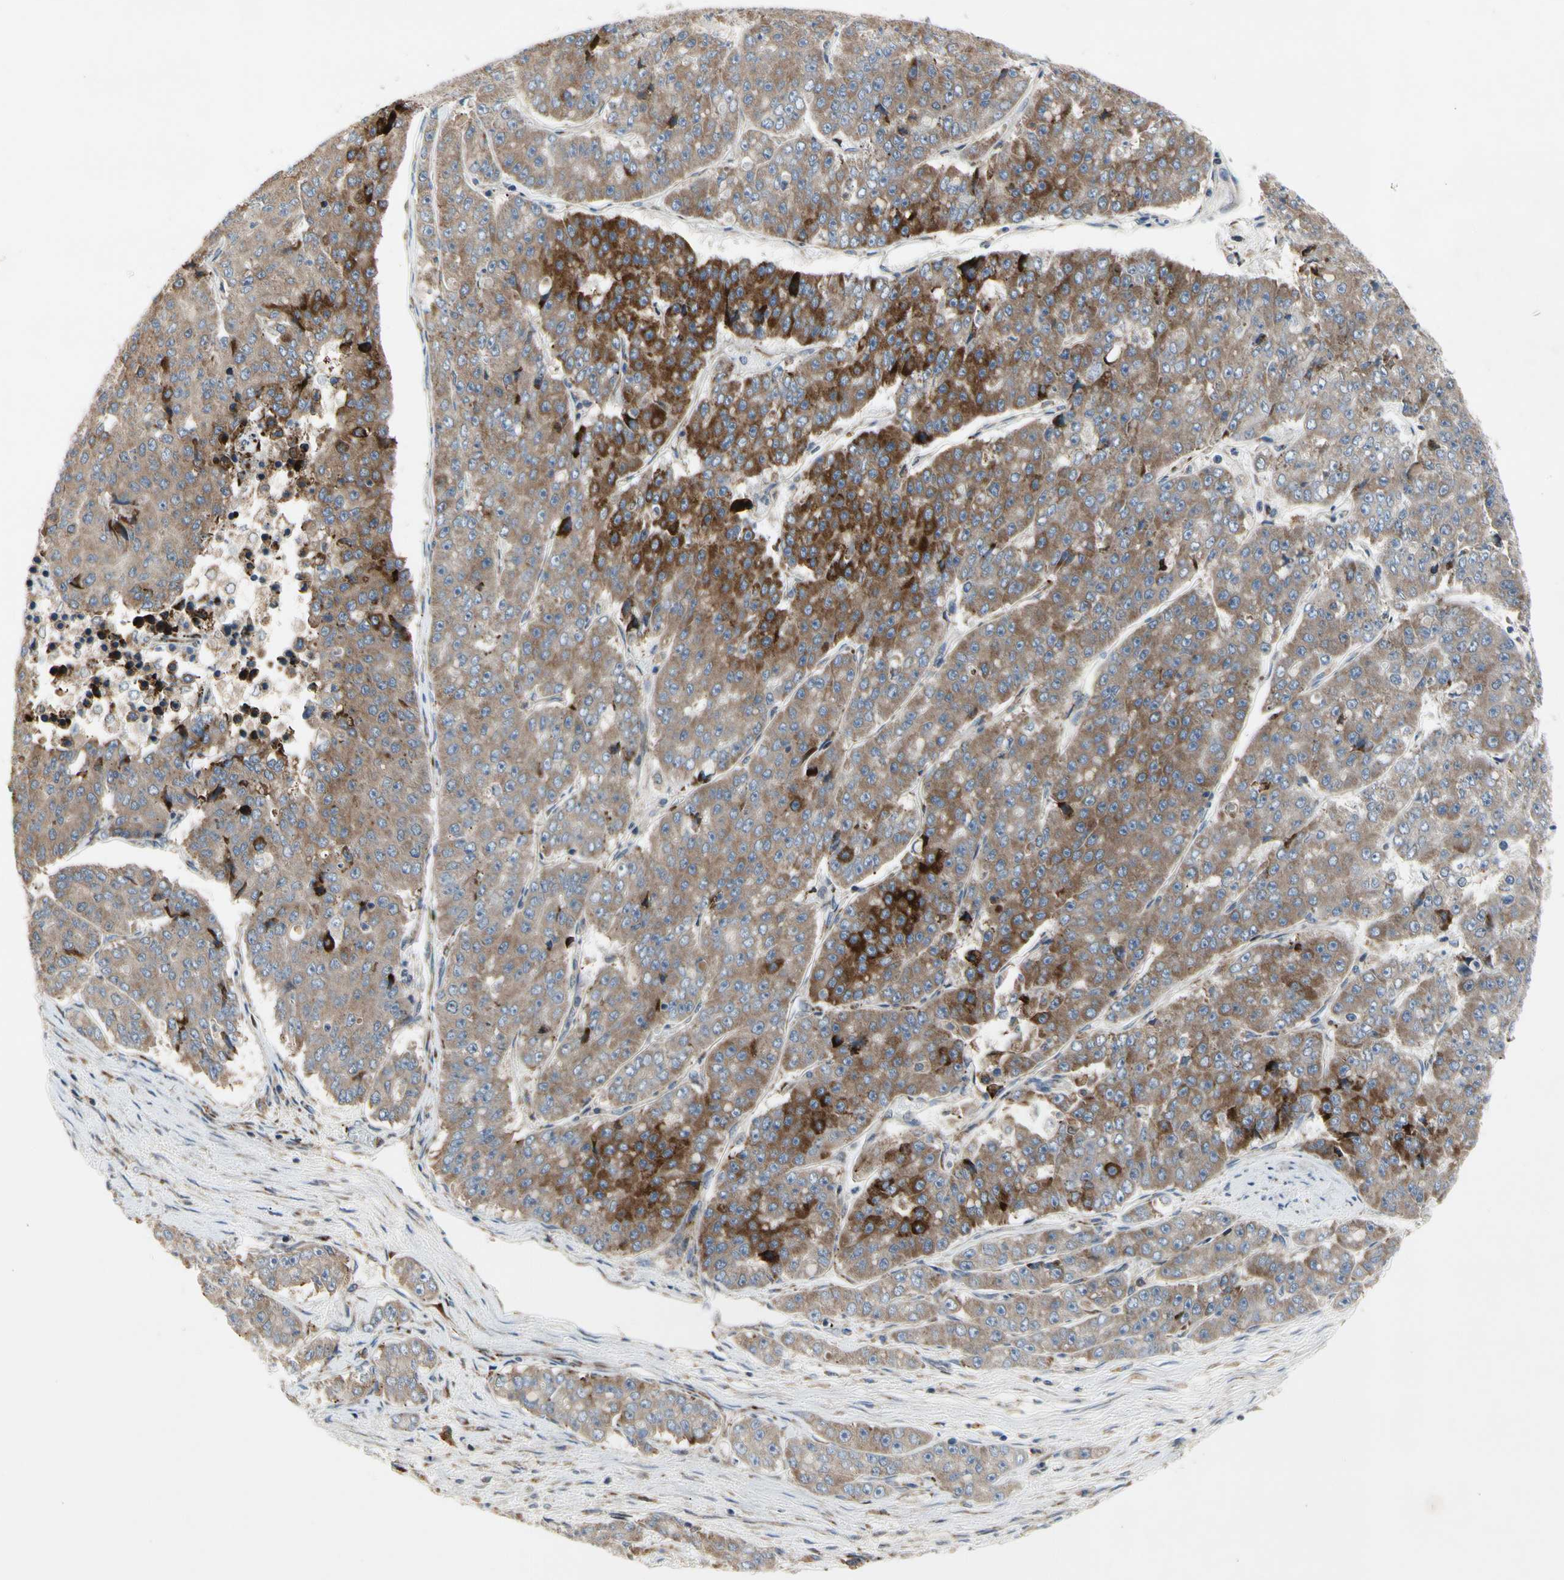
{"staining": {"intensity": "moderate", "quantity": ">75%", "location": "cytoplasmic/membranous"}, "tissue": "pancreatic cancer", "cell_type": "Tumor cells", "image_type": "cancer", "snomed": [{"axis": "morphology", "description": "Adenocarcinoma, NOS"}, {"axis": "topography", "description": "Pancreas"}], "caption": "This photomicrograph exhibits immunohistochemistry staining of human adenocarcinoma (pancreatic), with medium moderate cytoplasmic/membranous staining in approximately >75% of tumor cells.", "gene": "MMEL1", "patient": {"sex": "male", "age": 50}}